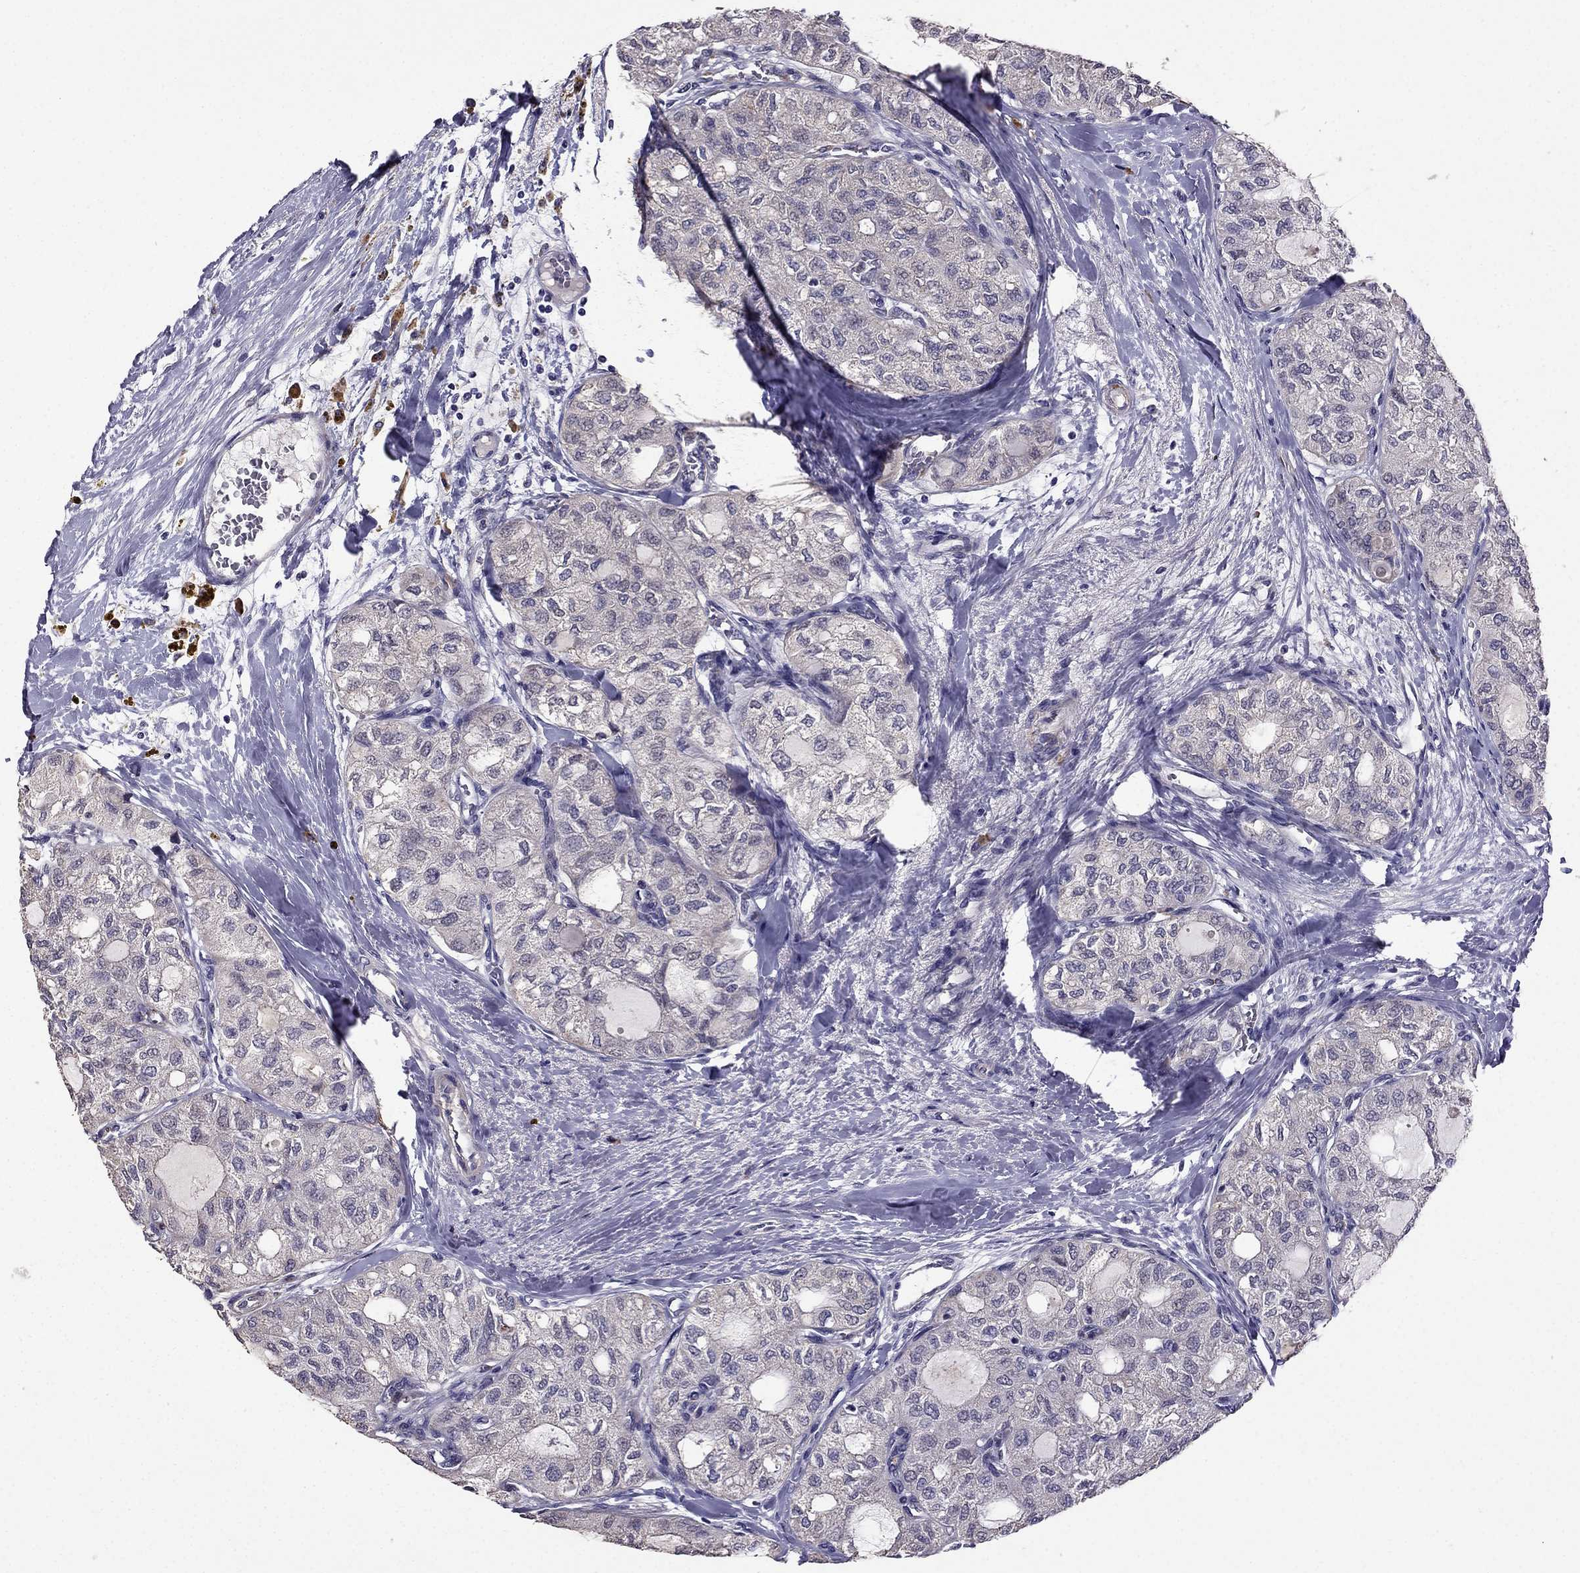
{"staining": {"intensity": "negative", "quantity": "none", "location": "none"}, "tissue": "thyroid cancer", "cell_type": "Tumor cells", "image_type": "cancer", "snomed": [{"axis": "morphology", "description": "Follicular adenoma carcinoma, NOS"}, {"axis": "topography", "description": "Thyroid gland"}], "caption": "An image of human thyroid cancer (follicular adenoma carcinoma) is negative for staining in tumor cells.", "gene": "CDH9", "patient": {"sex": "male", "age": 75}}